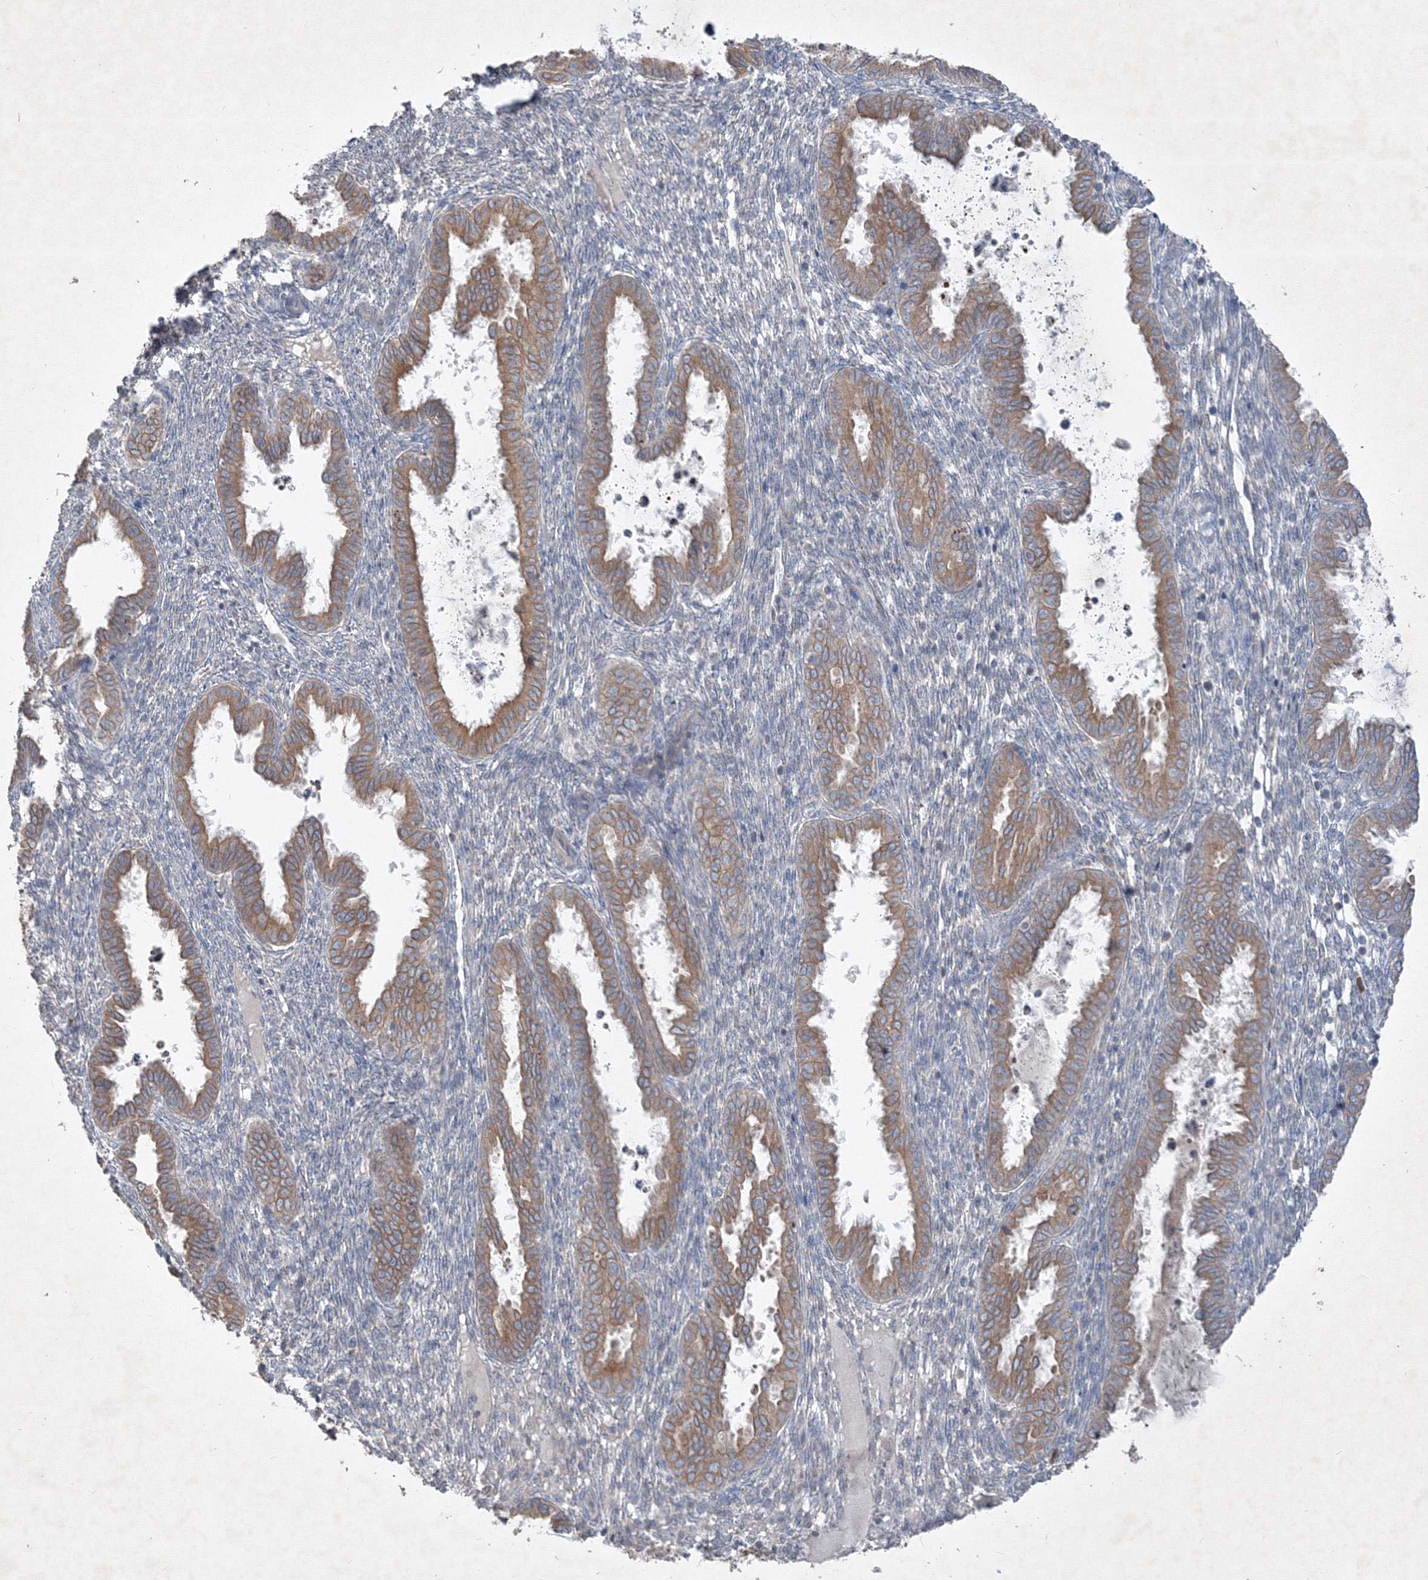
{"staining": {"intensity": "negative", "quantity": "none", "location": "none"}, "tissue": "endometrium", "cell_type": "Cells in endometrial stroma", "image_type": "normal", "snomed": [{"axis": "morphology", "description": "Normal tissue, NOS"}, {"axis": "topography", "description": "Endometrium"}], "caption": "IHC image of benign endometrium stained for a protein (brown), which exhibits no positivity in cells in endometrial stroma.", "gene": "IFNAR1", "patient": {"sex": "female", "age": 33}}